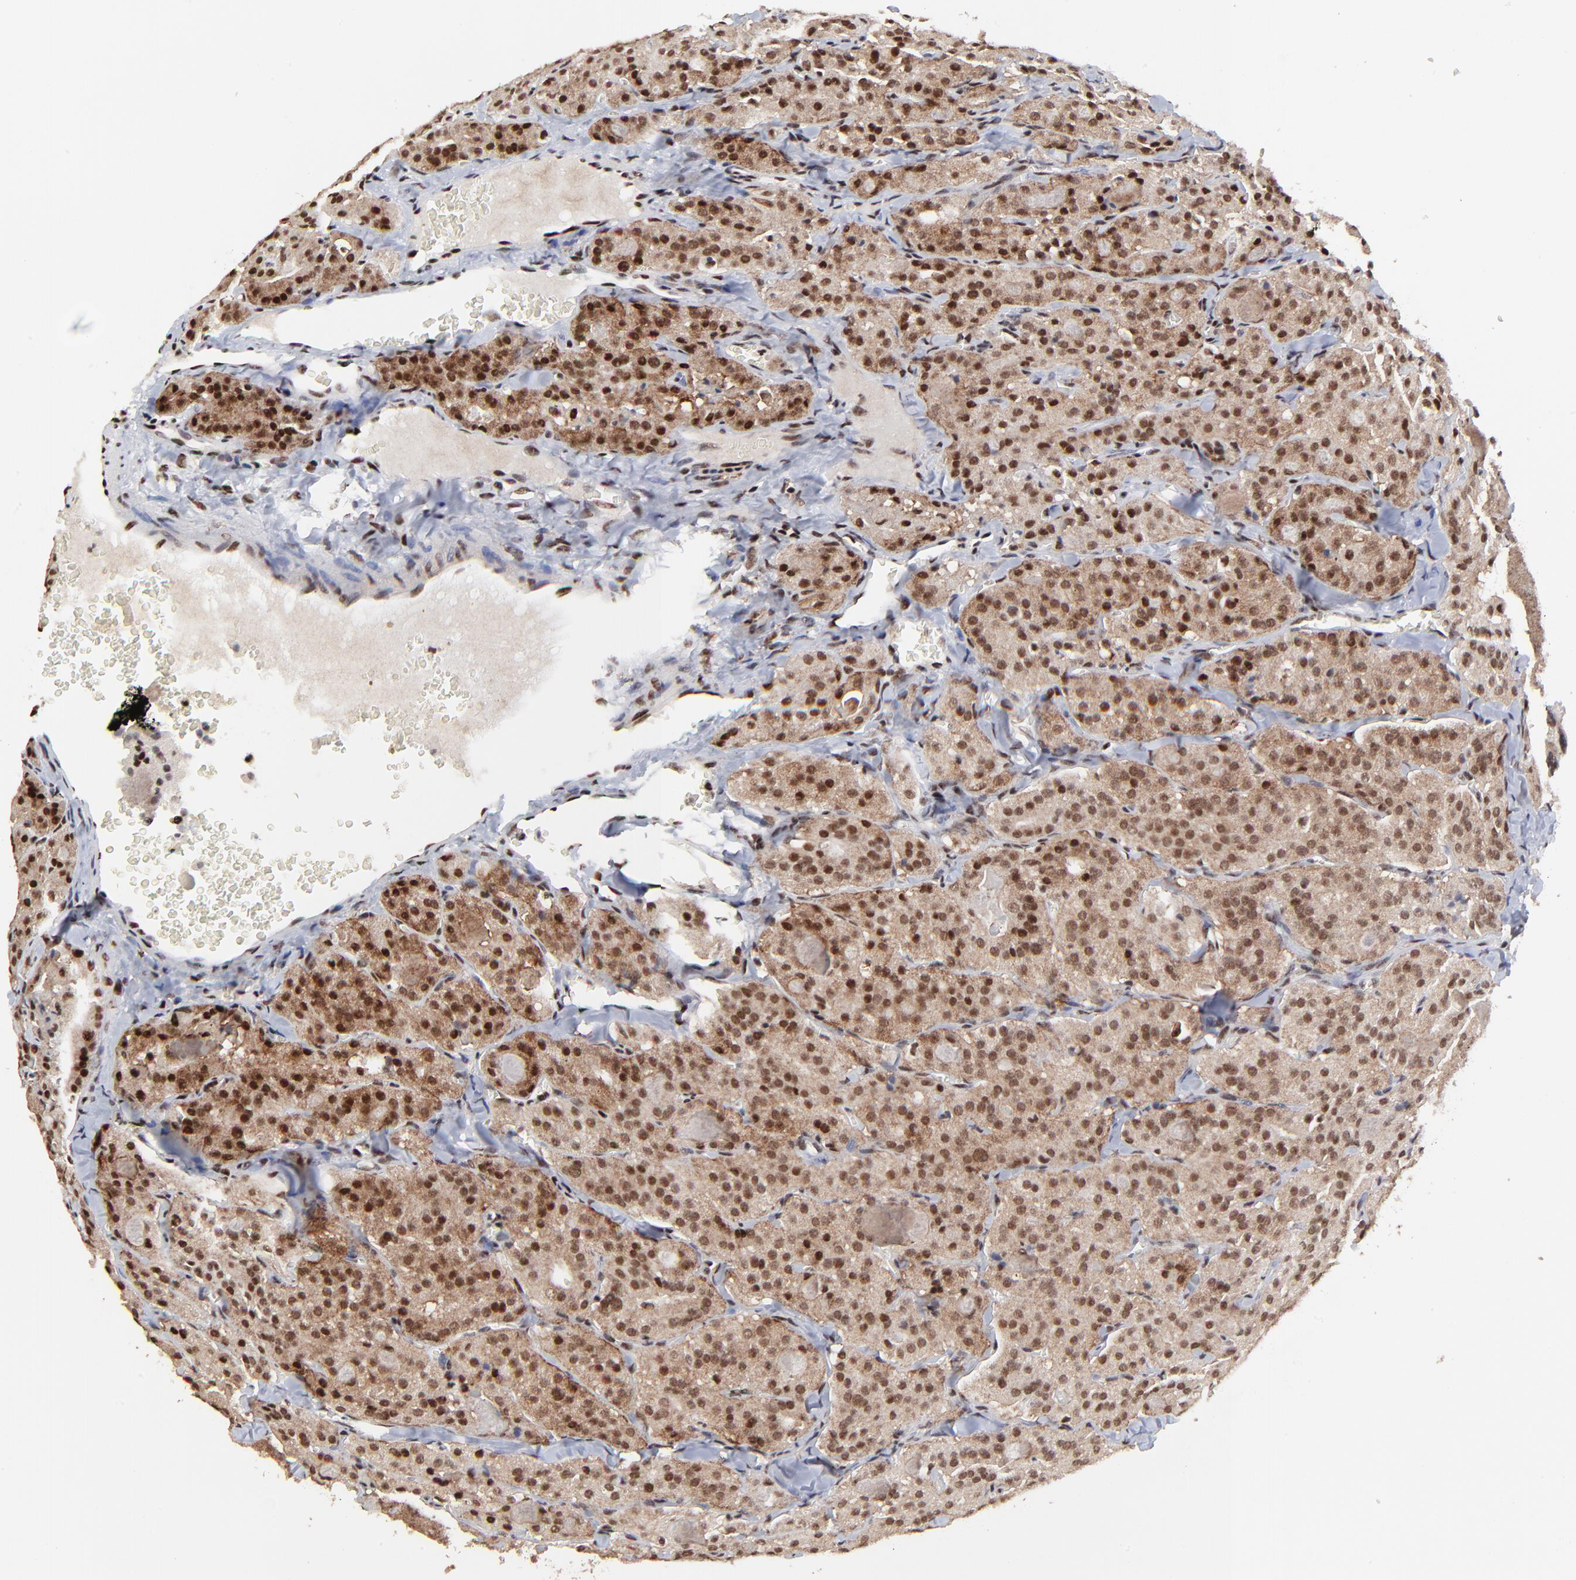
{"staining": {"intensity": "moderate", "quantity": ">75%", "location": "cytoplasmic/membranous,nuclear"}, "tissue": "thyroid cancer", "cell_type": "Tumor cells", "image_type": "cancer", "snomed": [{"axis": "morphology", "description": "Carcinoma, NOS"}, {"axis": "topography", "description": "Thyroid gland"}], "caption": "Protein expression analysis of carcinoma (thyroid) exhibits moderate cytoplasmic/membranous and nuclear positivity in about >75% of tumor cells.", "gene": "RBM22", "patient": {"sex": "male", "age": 76}}